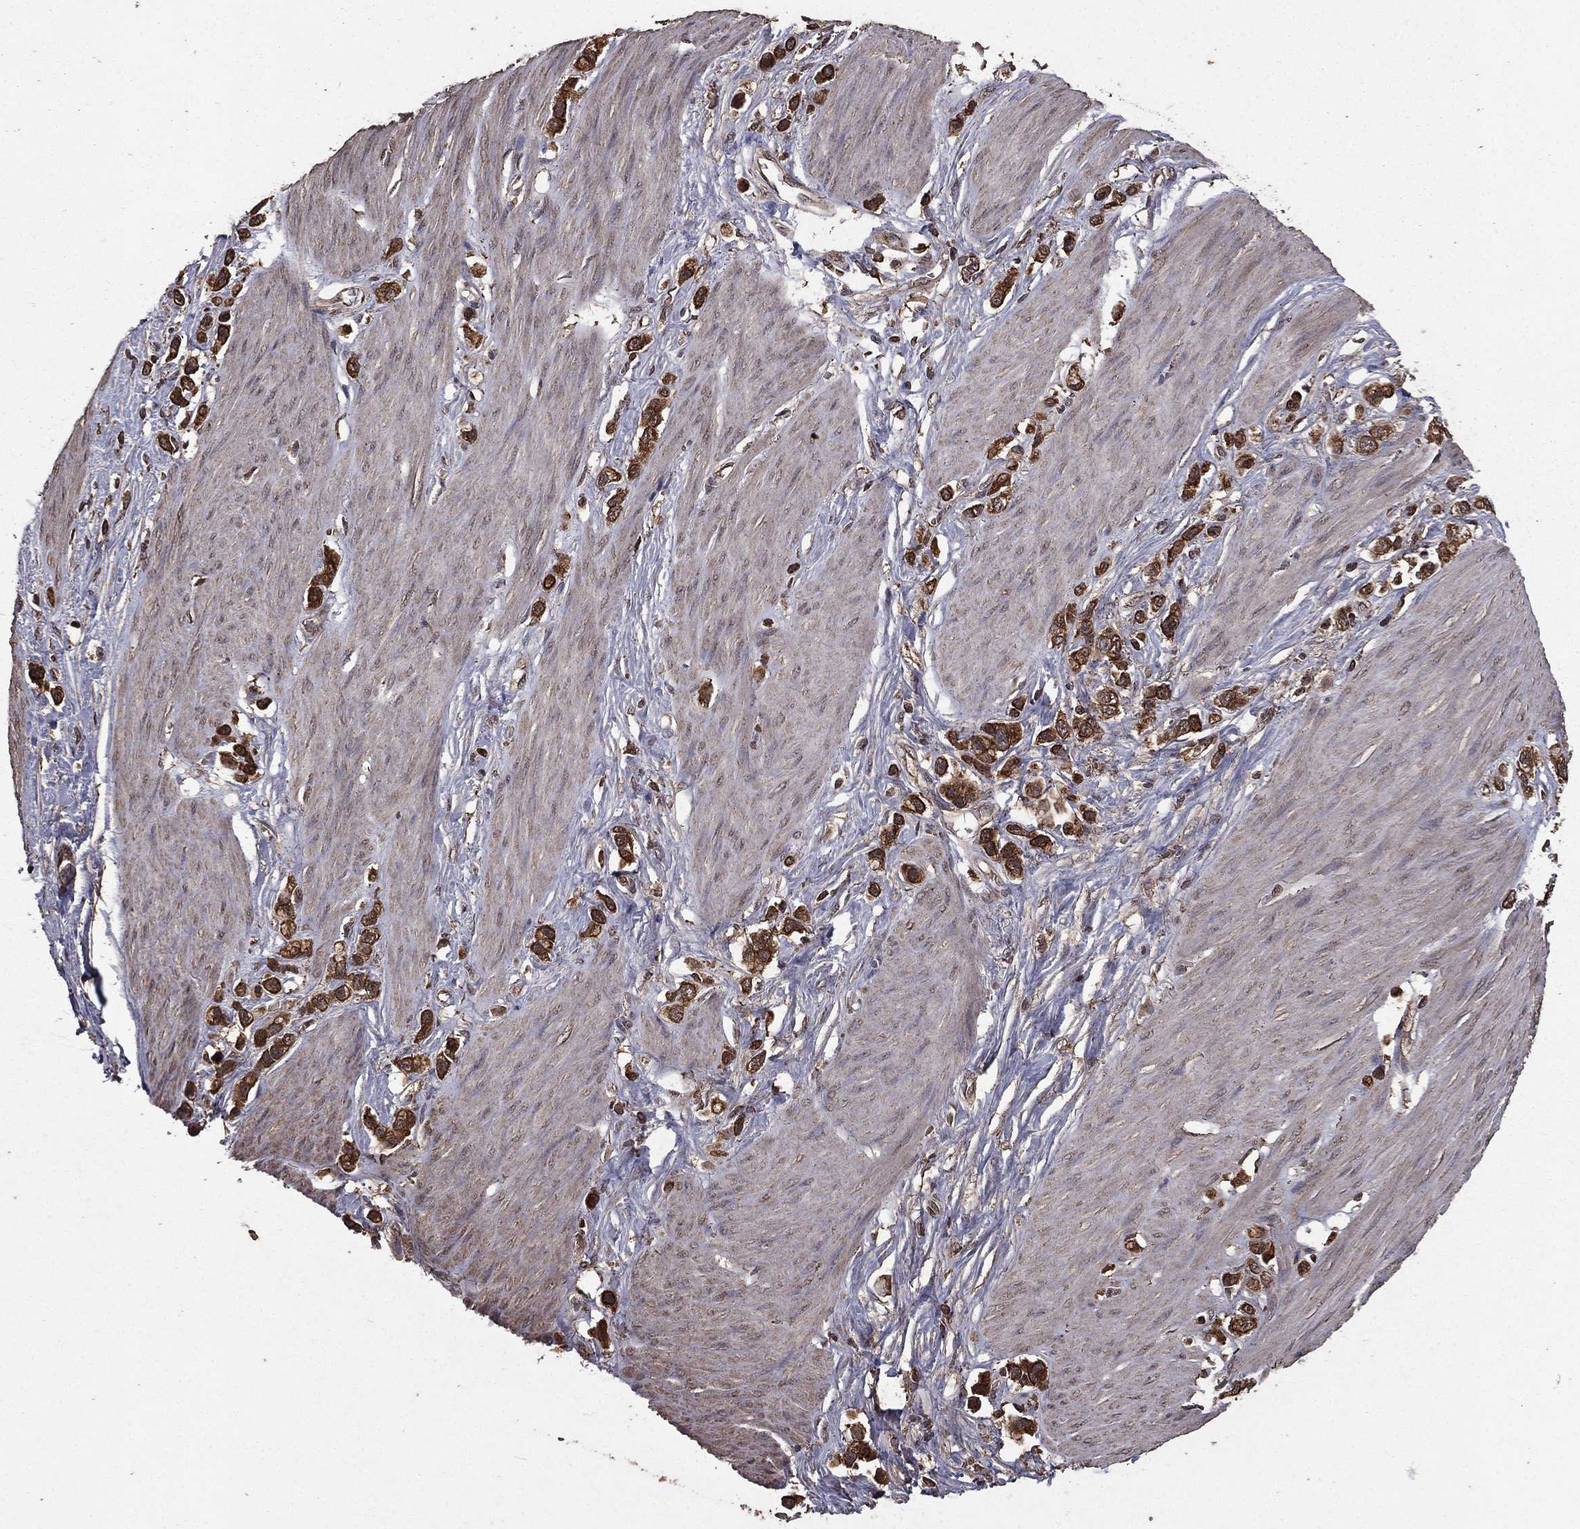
{"staining": {"intensity": "strong", "quantity": ">75%", "location": "cytoplasmic/membranous"}, "tissue": "stomach cancer", "cell_type": "Tumor cells", "image_type": "cancer", "snomed": [{"axis": "morphology", "description": "Normal tissue, NOS"}, {"axis": "morphology", "description": "Adenocarcinoma, NOS"}, {"axis": "morphology", "description": "Adenocarcinoma, High grade"}, {"axis": "topography", "description": "Stomach, upper"}, {"axis": "topography", "description": "Stomach"}], "caption": "This histopathology image reveals IHC staining of stomach cancer (adenocarcinoma), with high strong cytoplasmic/membranous positivity in about >75% of tumor cells.", "gene": "BIRC6", "patient": {"sex": "female", "age": 65}}